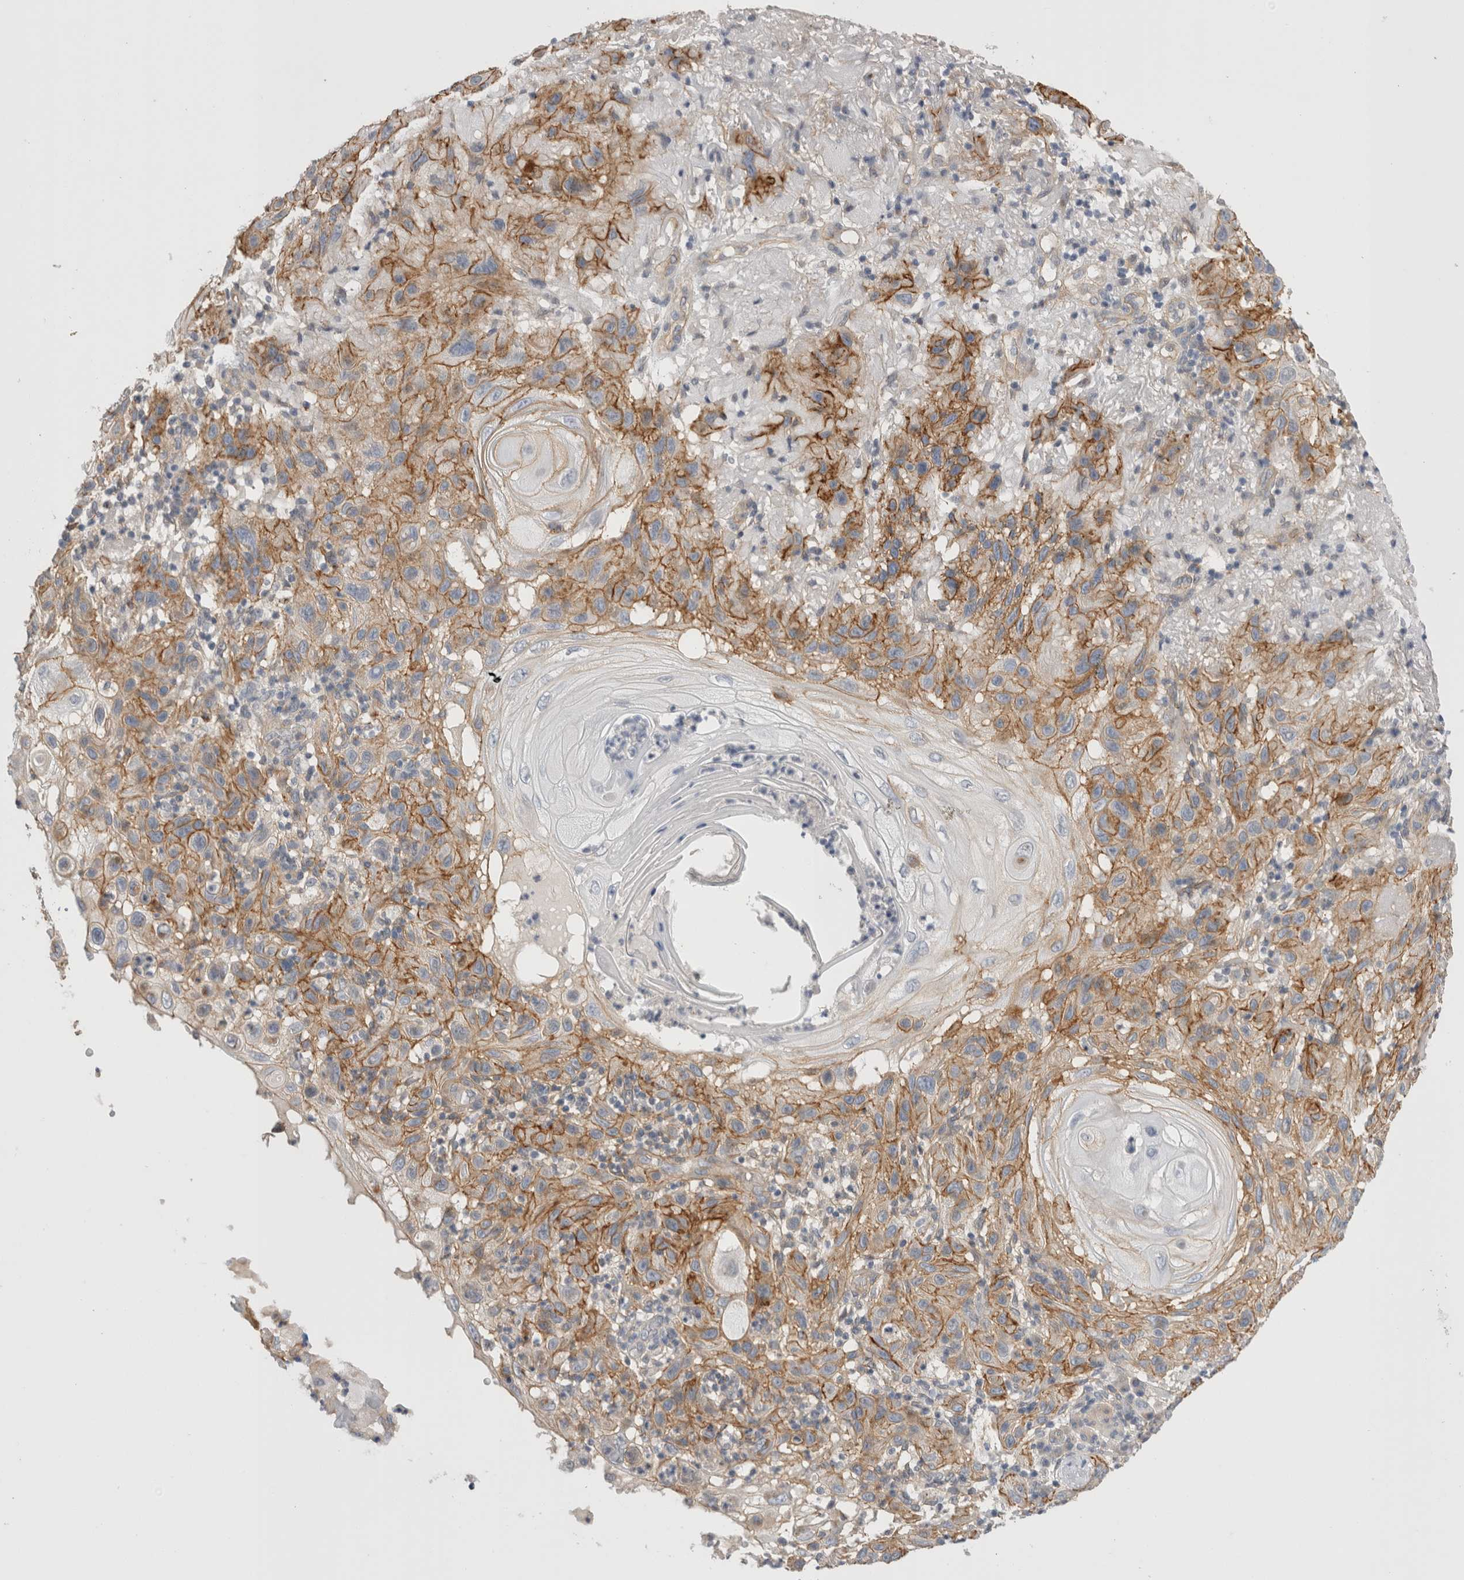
{"staining": {"intensity": "moderate", "quantity": ">75%", "location": "cytoplasmic/membranous"}, "tissue": "skin cancer", "cell_type": "Tumor cells", "image_type": "cancer", "snomed": [{"axis": "morphology", "description": "Normal tissue, NOS"}, {"axis": "morphology", "description": "Squamous cell carcinoma, NOS"}, {"axis": "topography", "description": "Skin"}], "caption": "Immunohistochemical staining of skin cancer (squamous cell carcinoma) exhibits medium levels of moderate cytoplasmic/membranous protein positivity in approximately >75% of tumor cells. (Brightfield microscopy of DAB IHC at high magnification).", "gene": "VANGL1", "patient": {"sex": "female", "age": 96}}